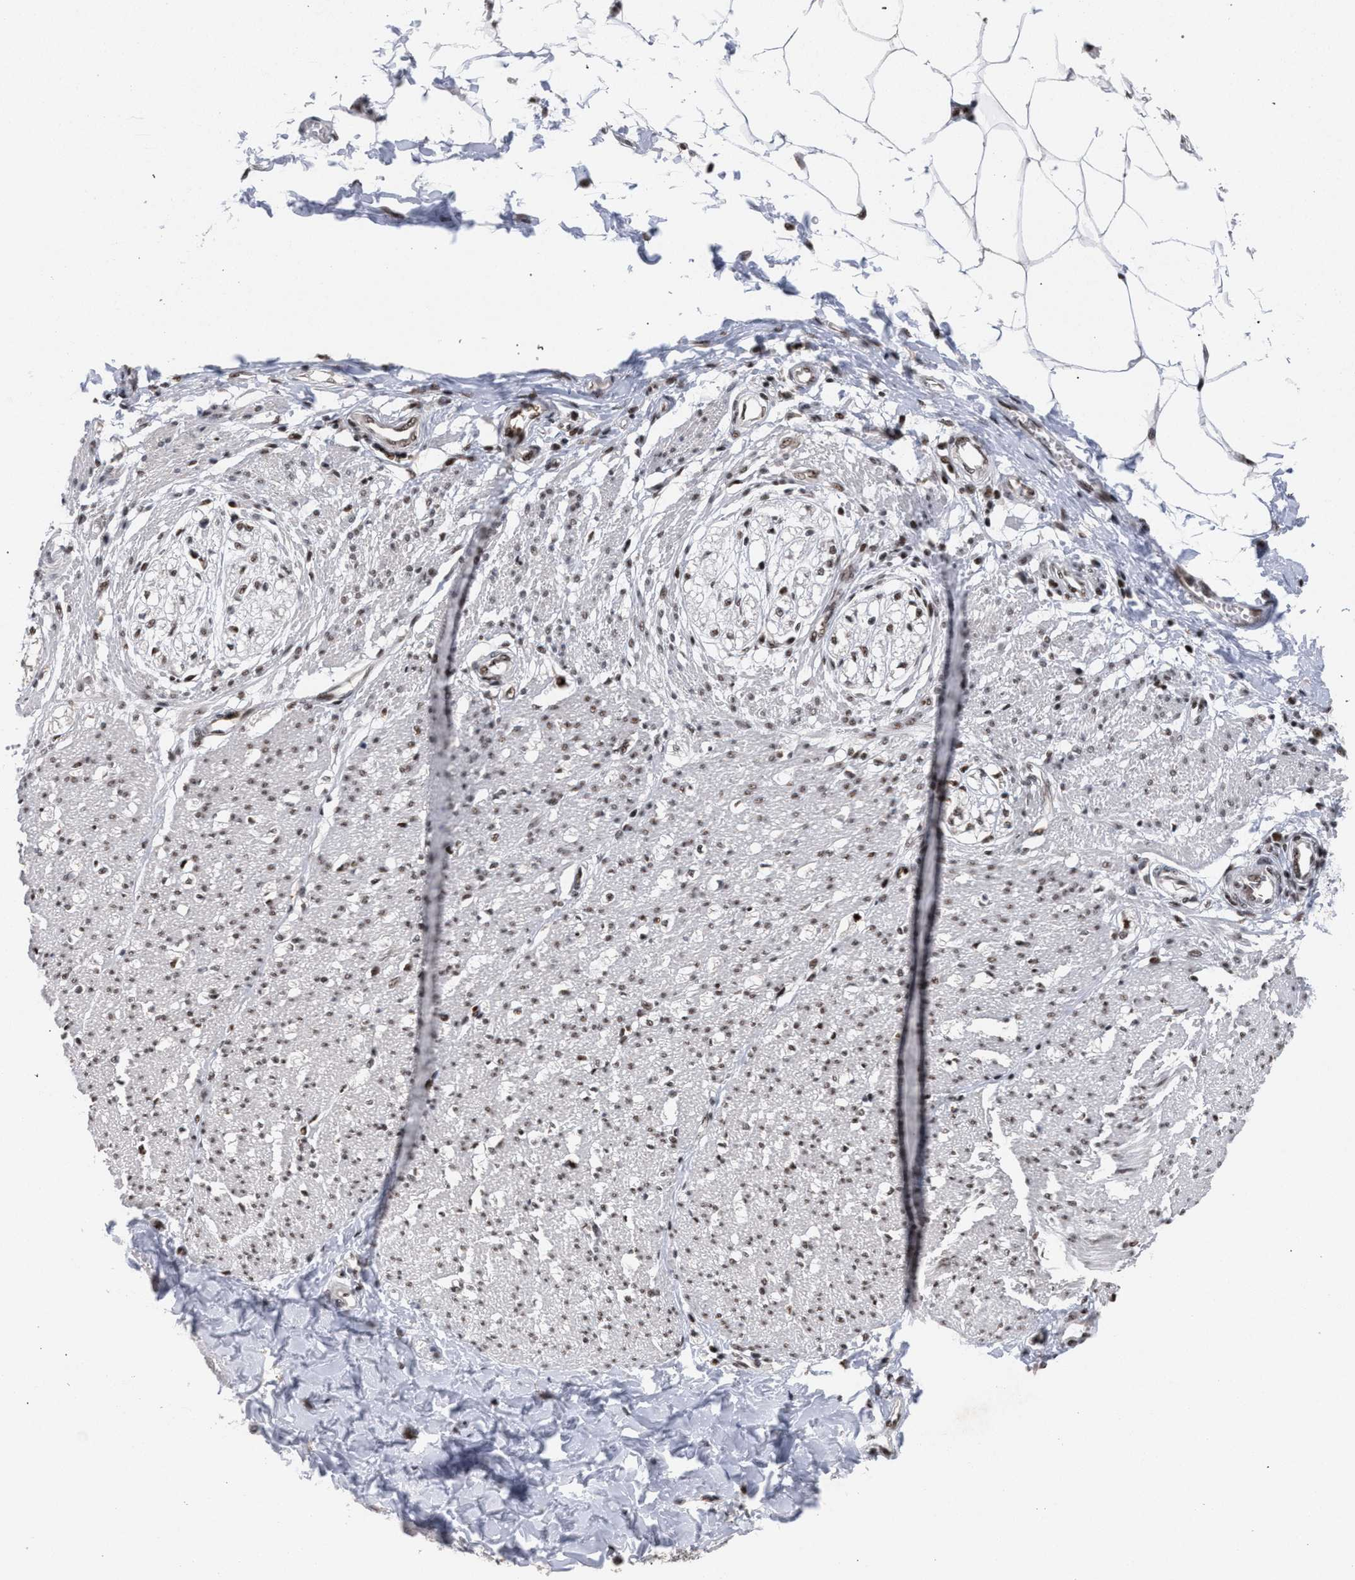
{"staining": {"intensity": "moderate", "quantity": ">75%", "location": "nuclear"}, "tissue": "smooth muscle", "cell_type": "Smooth muscle cells", "image_type": "normal", "snomed": [{"axis": "morphology", "description": "Normal tissue, NOS"}, {"axis": "morphology", "description": "Adenocarcinoma, NOS"}, {"axis": "topography", "description": "Colon"}, {"axis": "topography", "description": "Peripheral nerve tissue"}], "caption": "Immunohistochemical staining of normal human smooth muscle exhibits medium levels of moderate nuclear staining in approximately >75% of smooth muscle cells.", "gene": "SCAF4", "patient": {"sex": "male", "age": 14}}